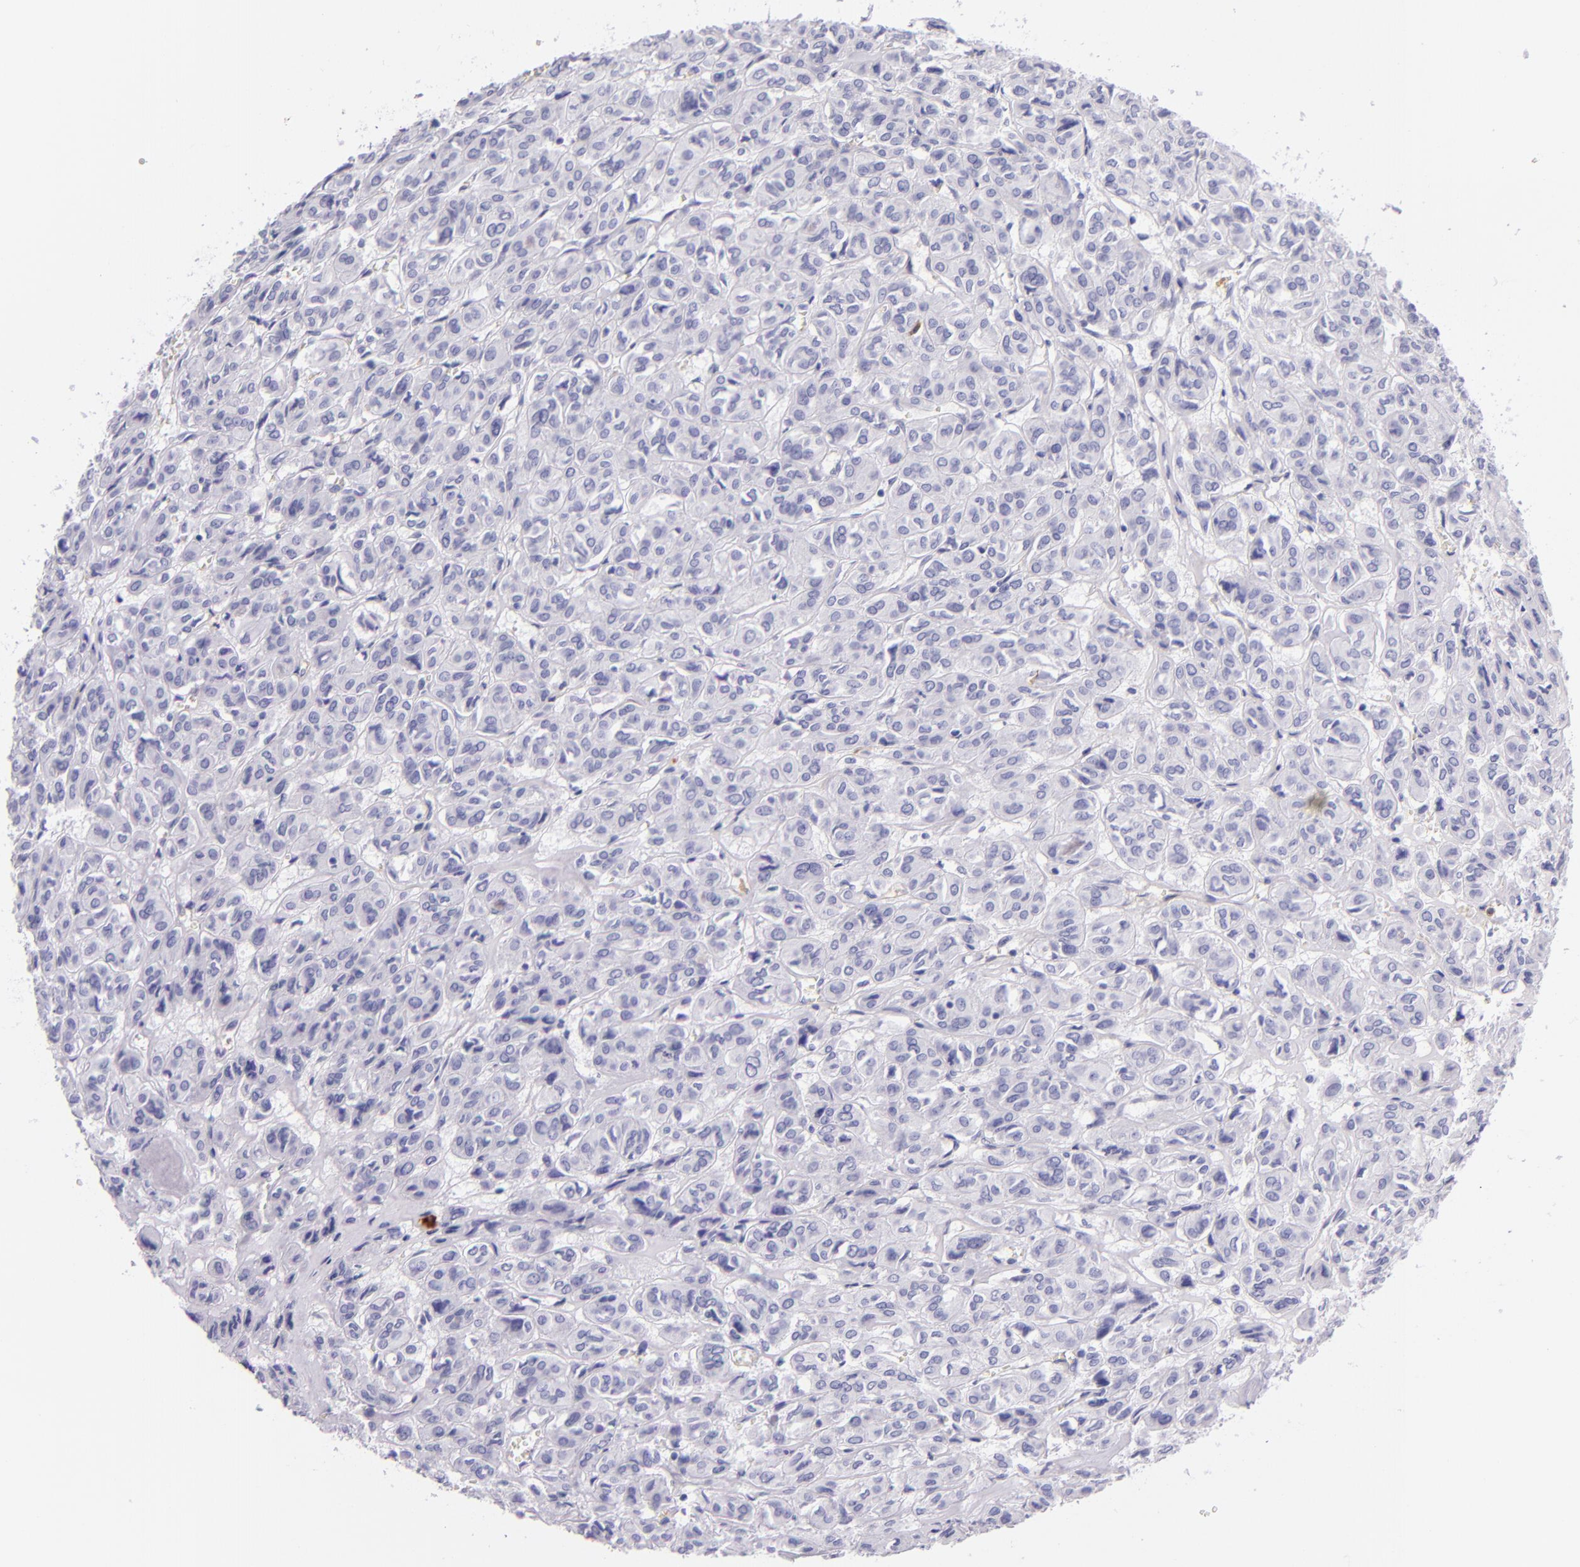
{"staining": {"intensity": "negative", "quantity": "none", "location": "none"}, "tissue": "thyroid cancer", "cell_type": "Tumor cells", "image_type": "cancer", "snomed": [{"axis": "morphology", "description": "Follicular adenoma carcinoma, NOS"}, {"axis": "topography", "description": "Thyroid gland"}], "caption": "High power microscopy image of an immunohistochemistry (IHC) histopathology image of thyroid cancer (follicular adenoma carcinoma), revealing no significant expression in tumor cells.", "gene": "CEACAM1", "patient": {"sex": "female", "age": 71}}